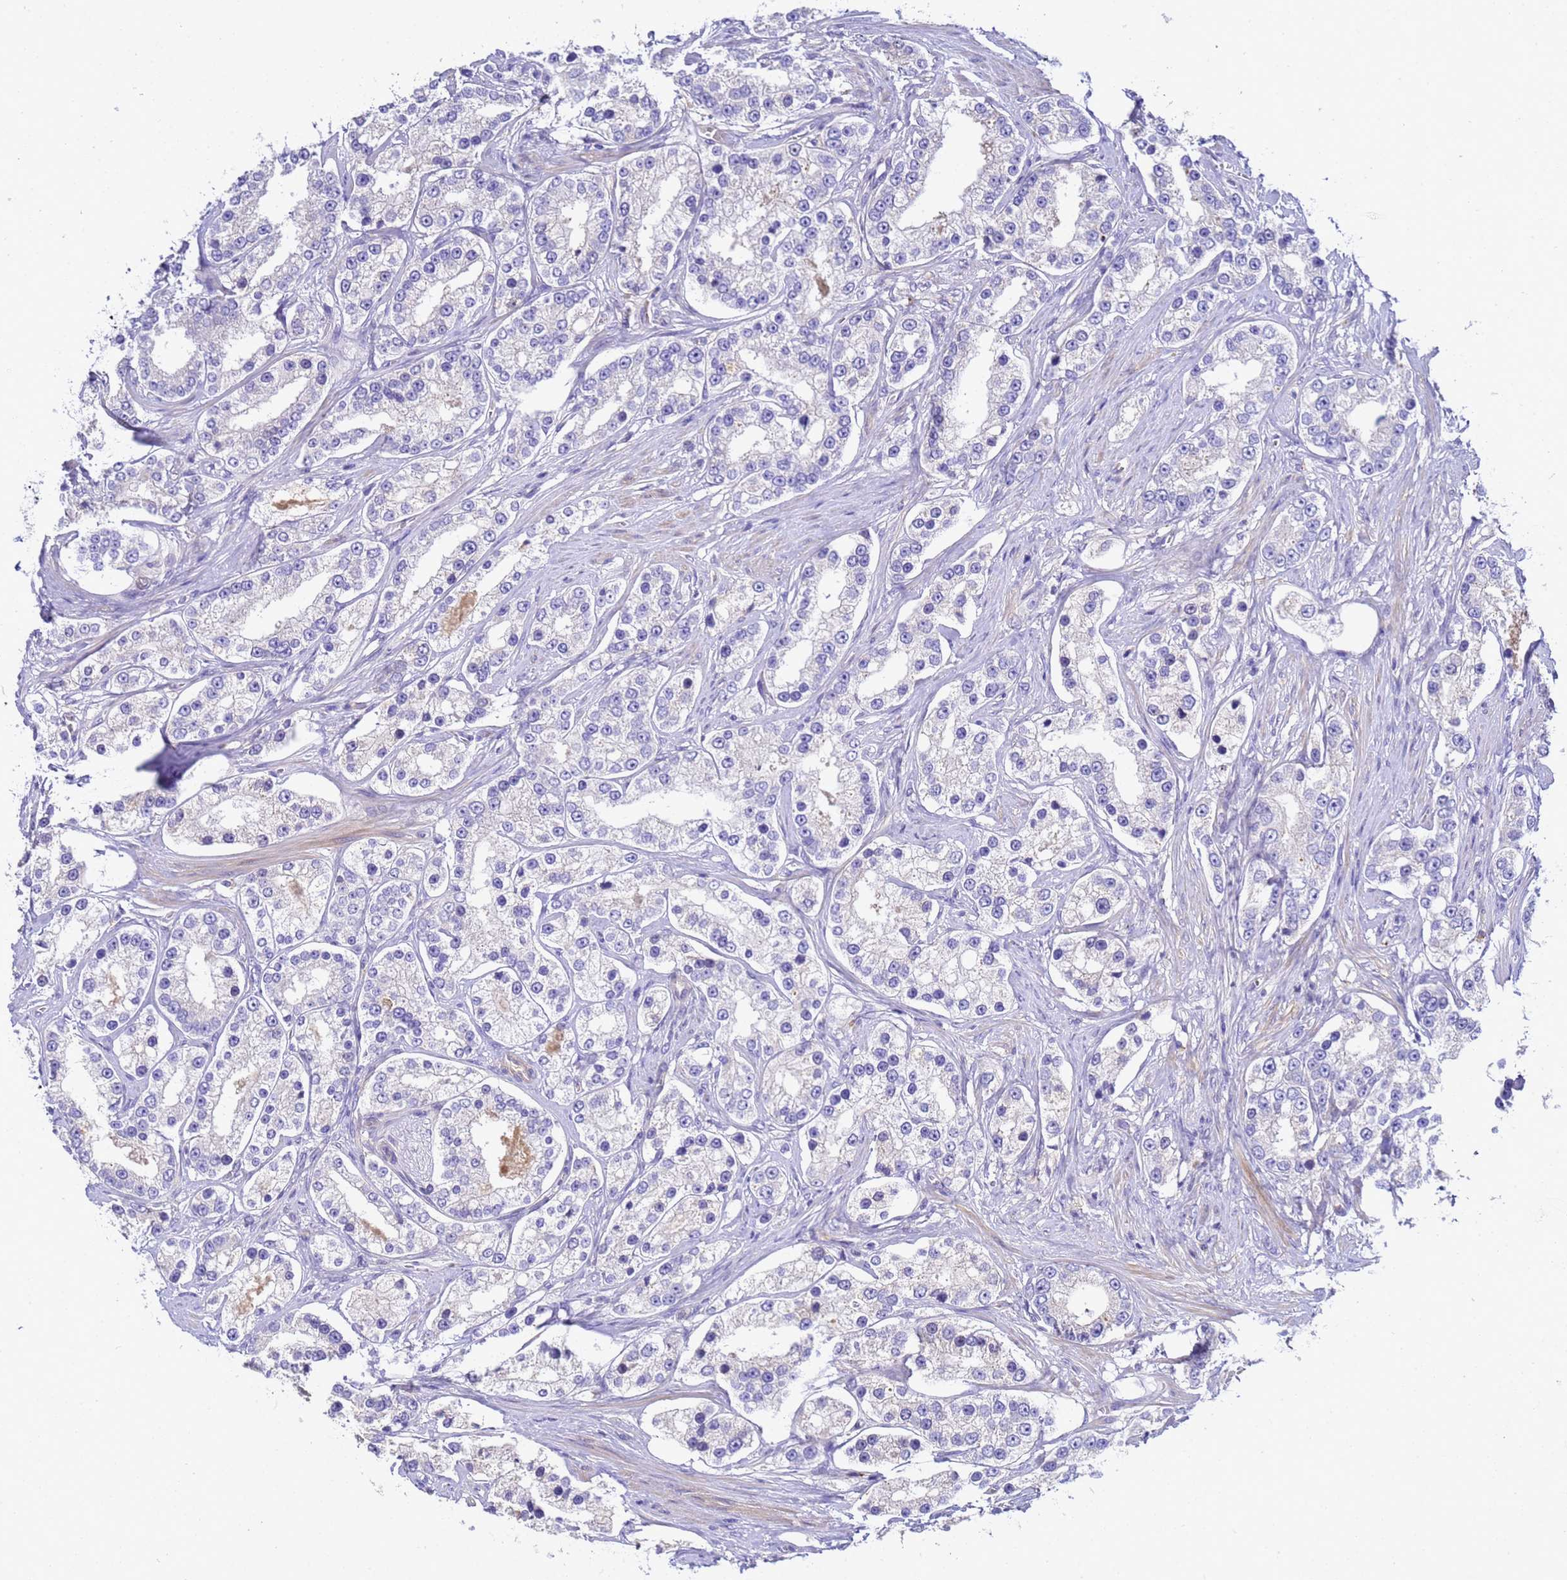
{"staining": {"intensity": "negative", "quantity": "none", "location": "none"}, "tissue": "prostate cancer", "cell_type": "Tumor cells", "image_type": "cancer", "snomed": [{"axis": "morphology", "description": "Normal tissue, NOS"}, {"axis": "morphology", "description": "Adenocarcinoma, High grade"}, {"axis": "topography", "description": "Prostate"}], "caption": "A micrograph of human high-grade adenocarcinoma (prostate) is negative for staining in tumor cells.", "gene": "TBCD", "patient": {"sex": "male", "age": 83}}